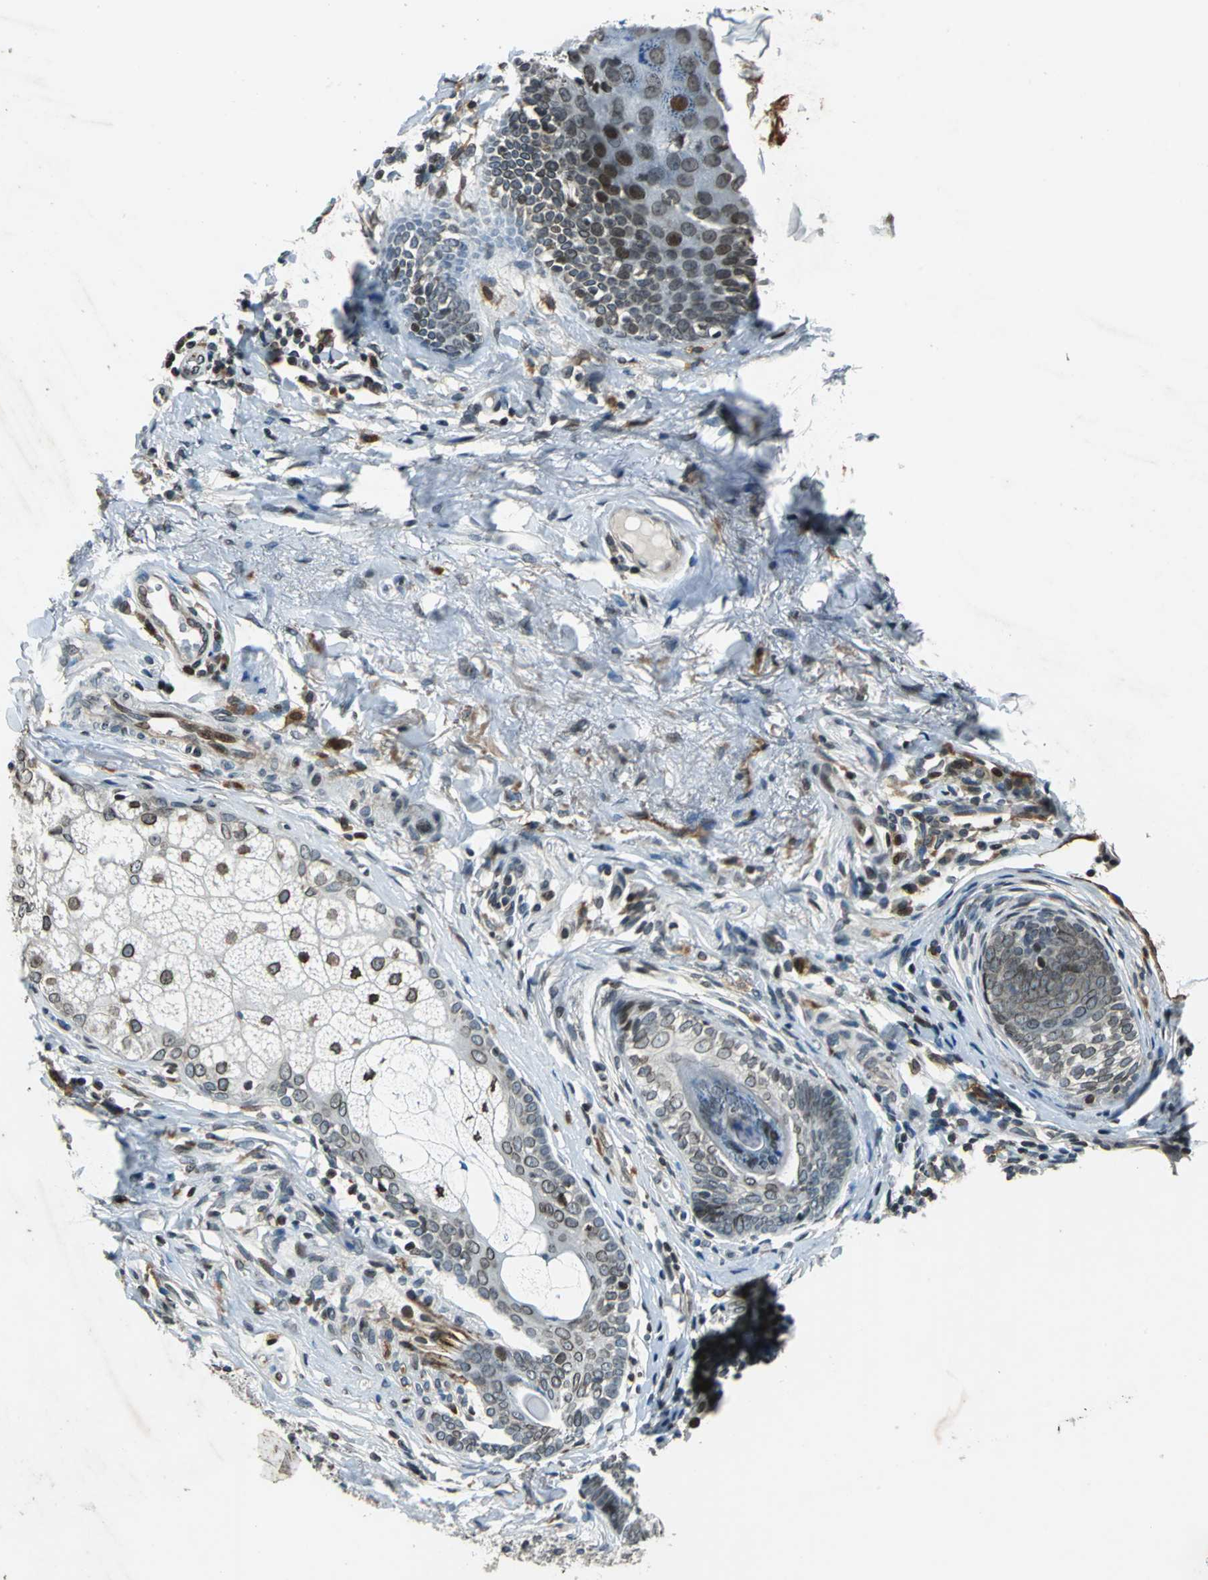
{"staining": {"intensity": "strong", "quantity": "<25%", "location": "nuclear"}, "tissue": "skin cancer", "cell_type": "Tumor cells", "image_type": "cancer", "snomed": [{"axis": "morphology", "description": "Normal tissue, NOS"}, {"axis": "morphology", "description": "Basal cell carcinoma"}, {"axis": "topography", "description": "Skin"}], "caption": "The micrograph demonstrates staining of skin cancer, revealing strong nuclear protein staining (brown color) within tumor cells.", "gene": "BRIP1", "patient": {"sex": "female", "age": 69}}